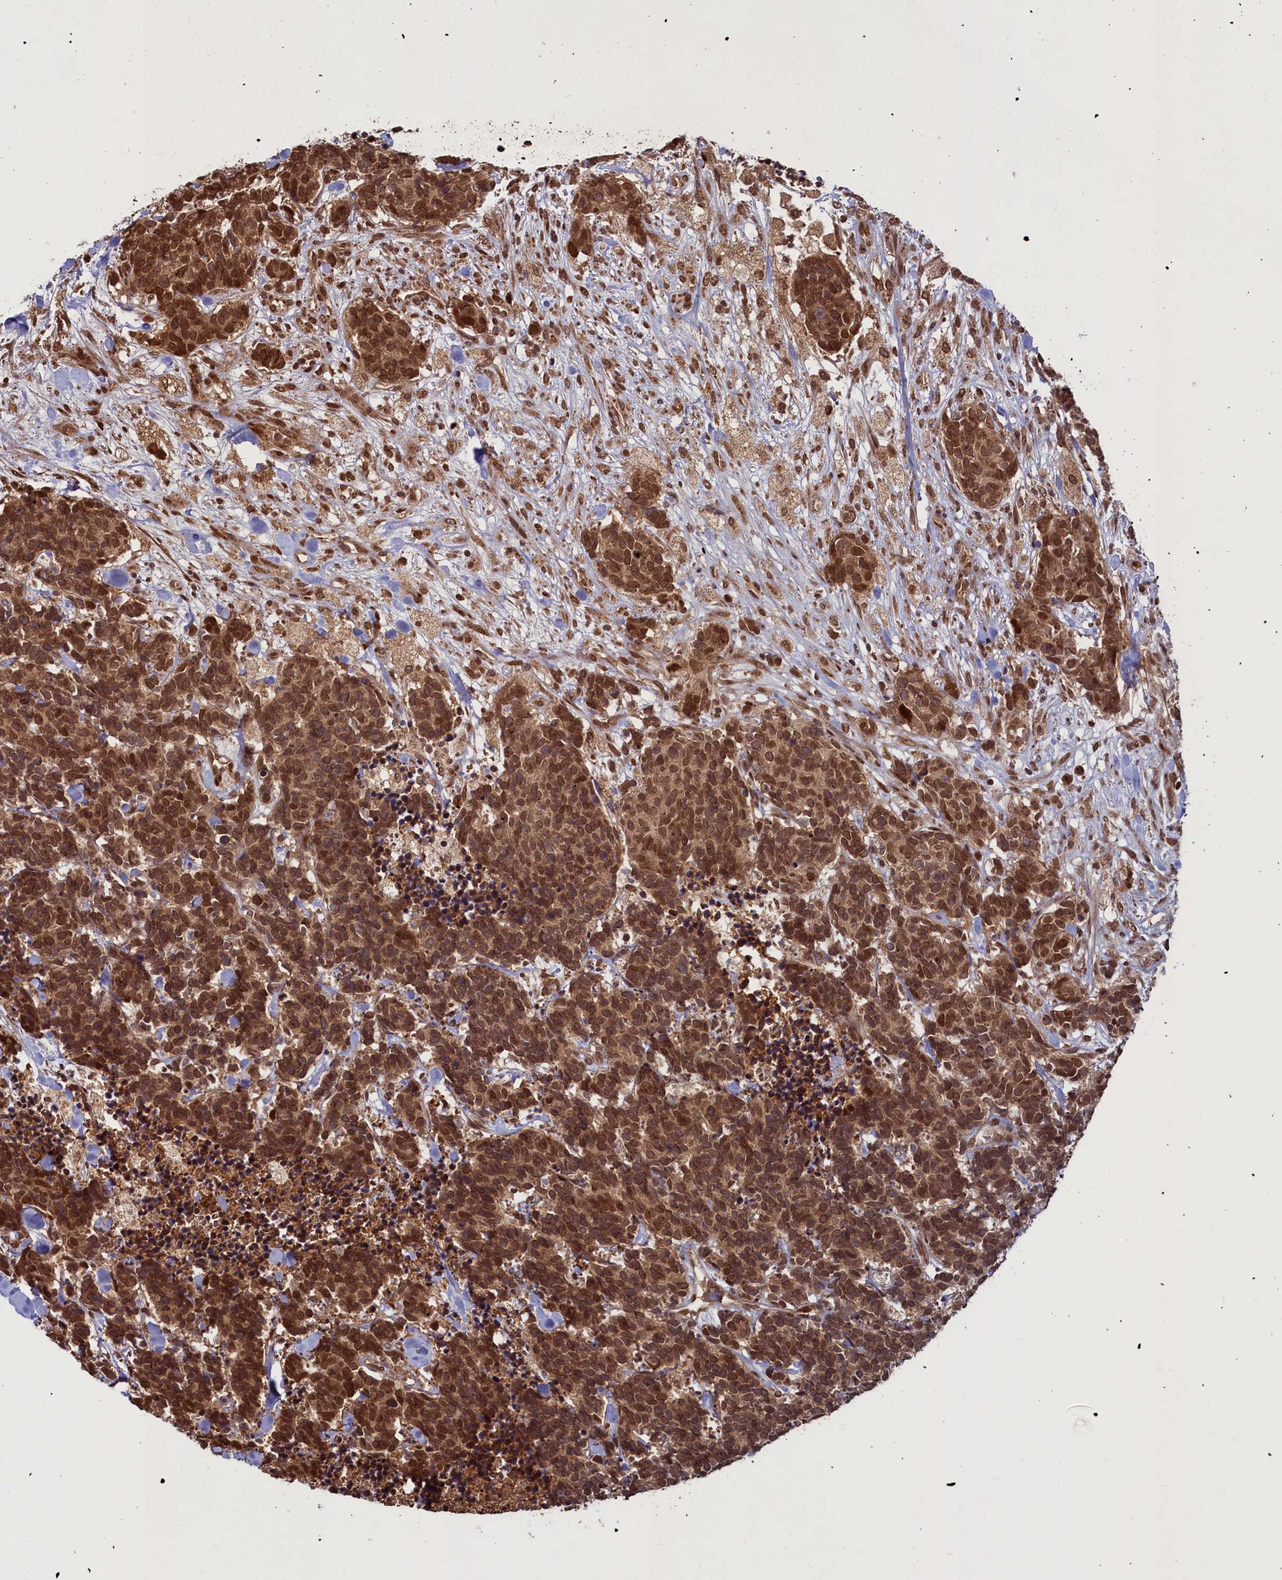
{"staining": {"intensity": "strong", "quantity": ">75%", "location": "cytoplasmic/membranous,nuclear"}, "tissue": "carcinoid", "cell_type": "Tumor cells", "image_type": "cancer", "snomed": [{"axis": "morphology", "description": "Carcinoma, NOS"}, {"axis": "morphology", "description": "Carcinoid, malignant, NOS"}, {"axis": "topography", "description": "Prostate"}], "caption": "IHC image of carcinoid stained for a protein (brown), which shows high levels of strong cytoplasmic/membranous and nuclear staining in about >75% of tumor cells.", "gene": "NAE1", "patient": {"sex": "male", "age": 57}}